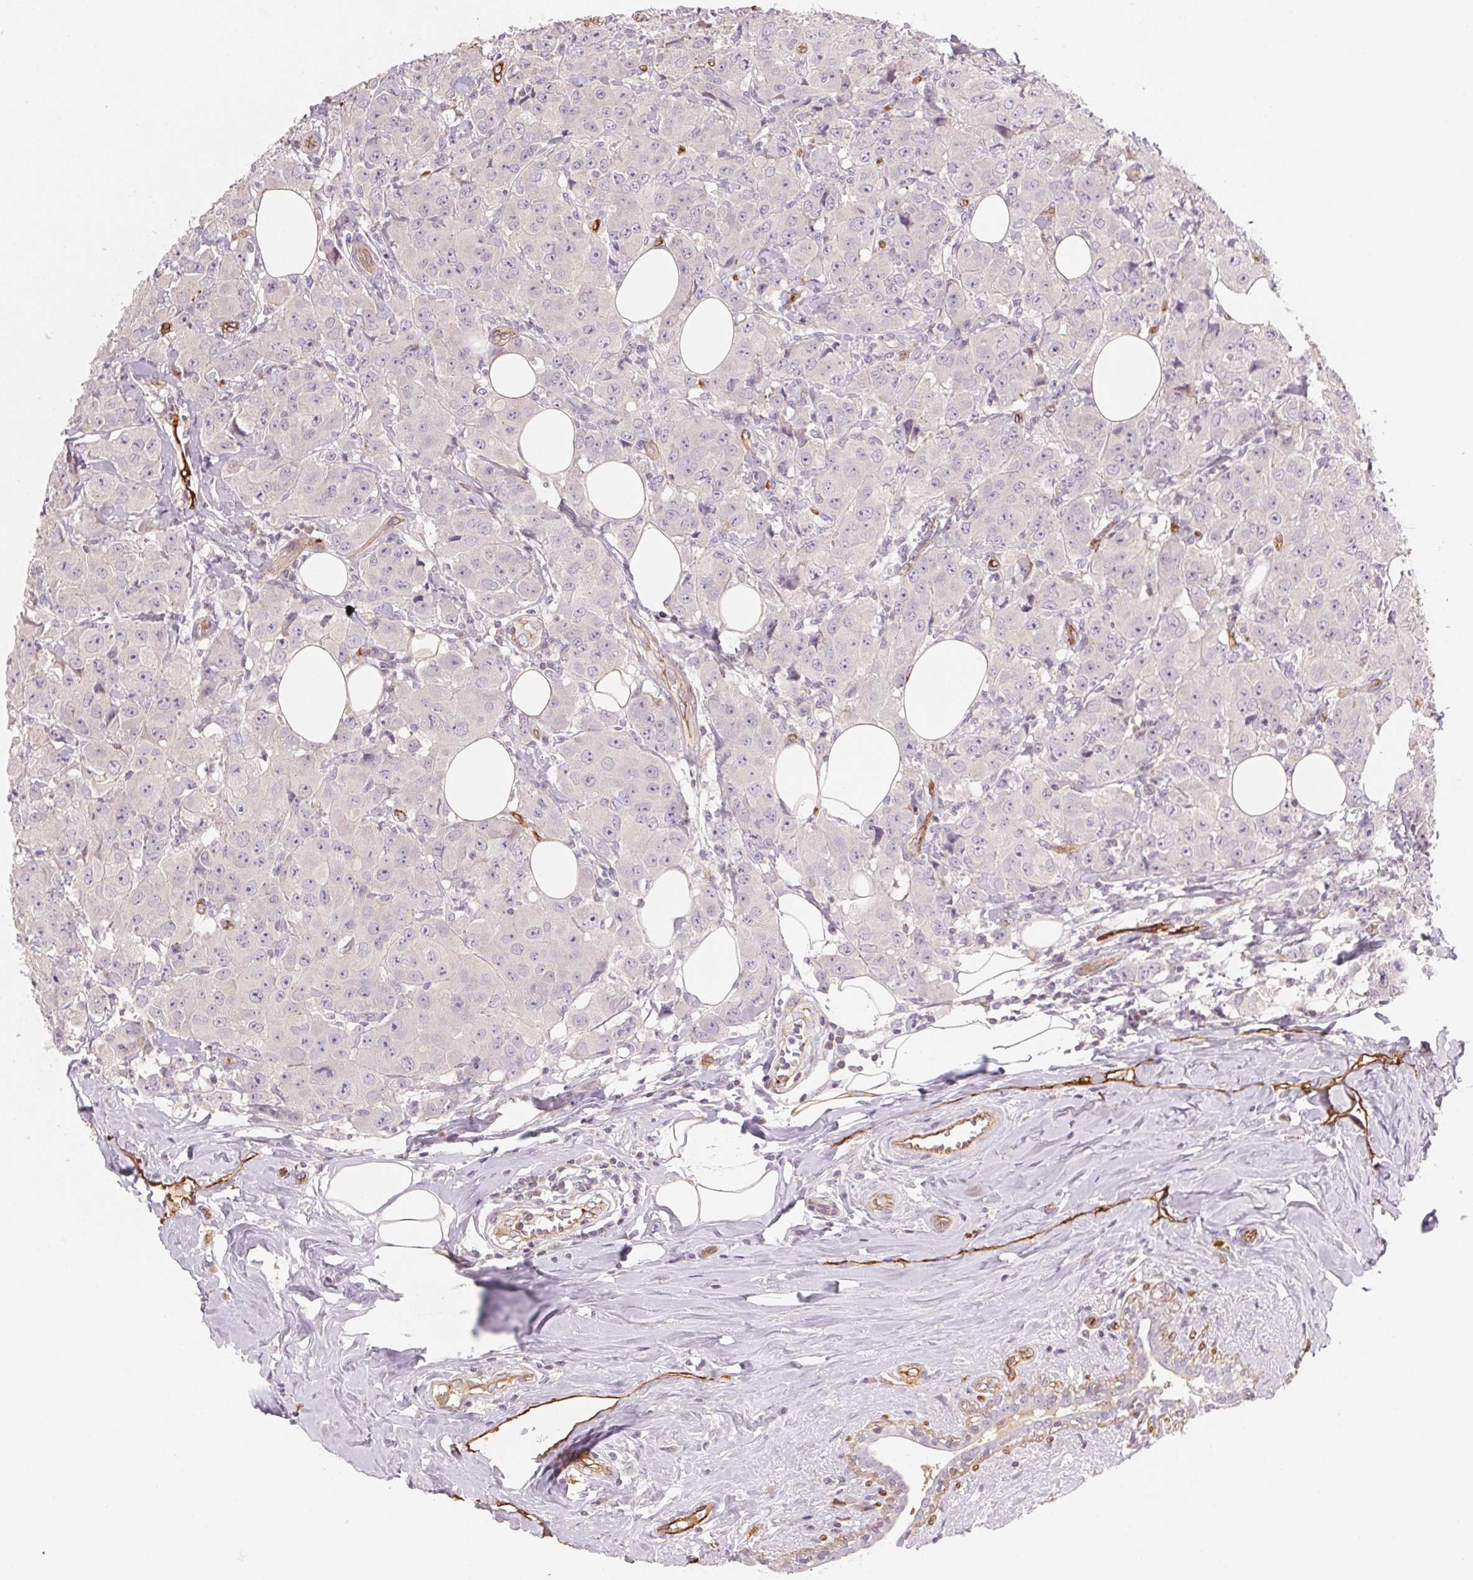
{"staining": {"intensity": "negative", "quantity": "none", "location": "none"}, "tissue": "breast cancer", "cell_type": "Tumor cells", "image_type": "cancer", "snomed": [{"axis": "morphology", "description": "Normal tissue, NOS"}, {"axis": "morphology", "description": "Duct carcinoma"}, {"axis": "topography", "description": "Breast"}], "caption": "Tumor cells show no significant protein positivity in breast intraductal carcinoma.", "gene": "ANKRD13B", "patient": {"sex": "female", "age": 43}}